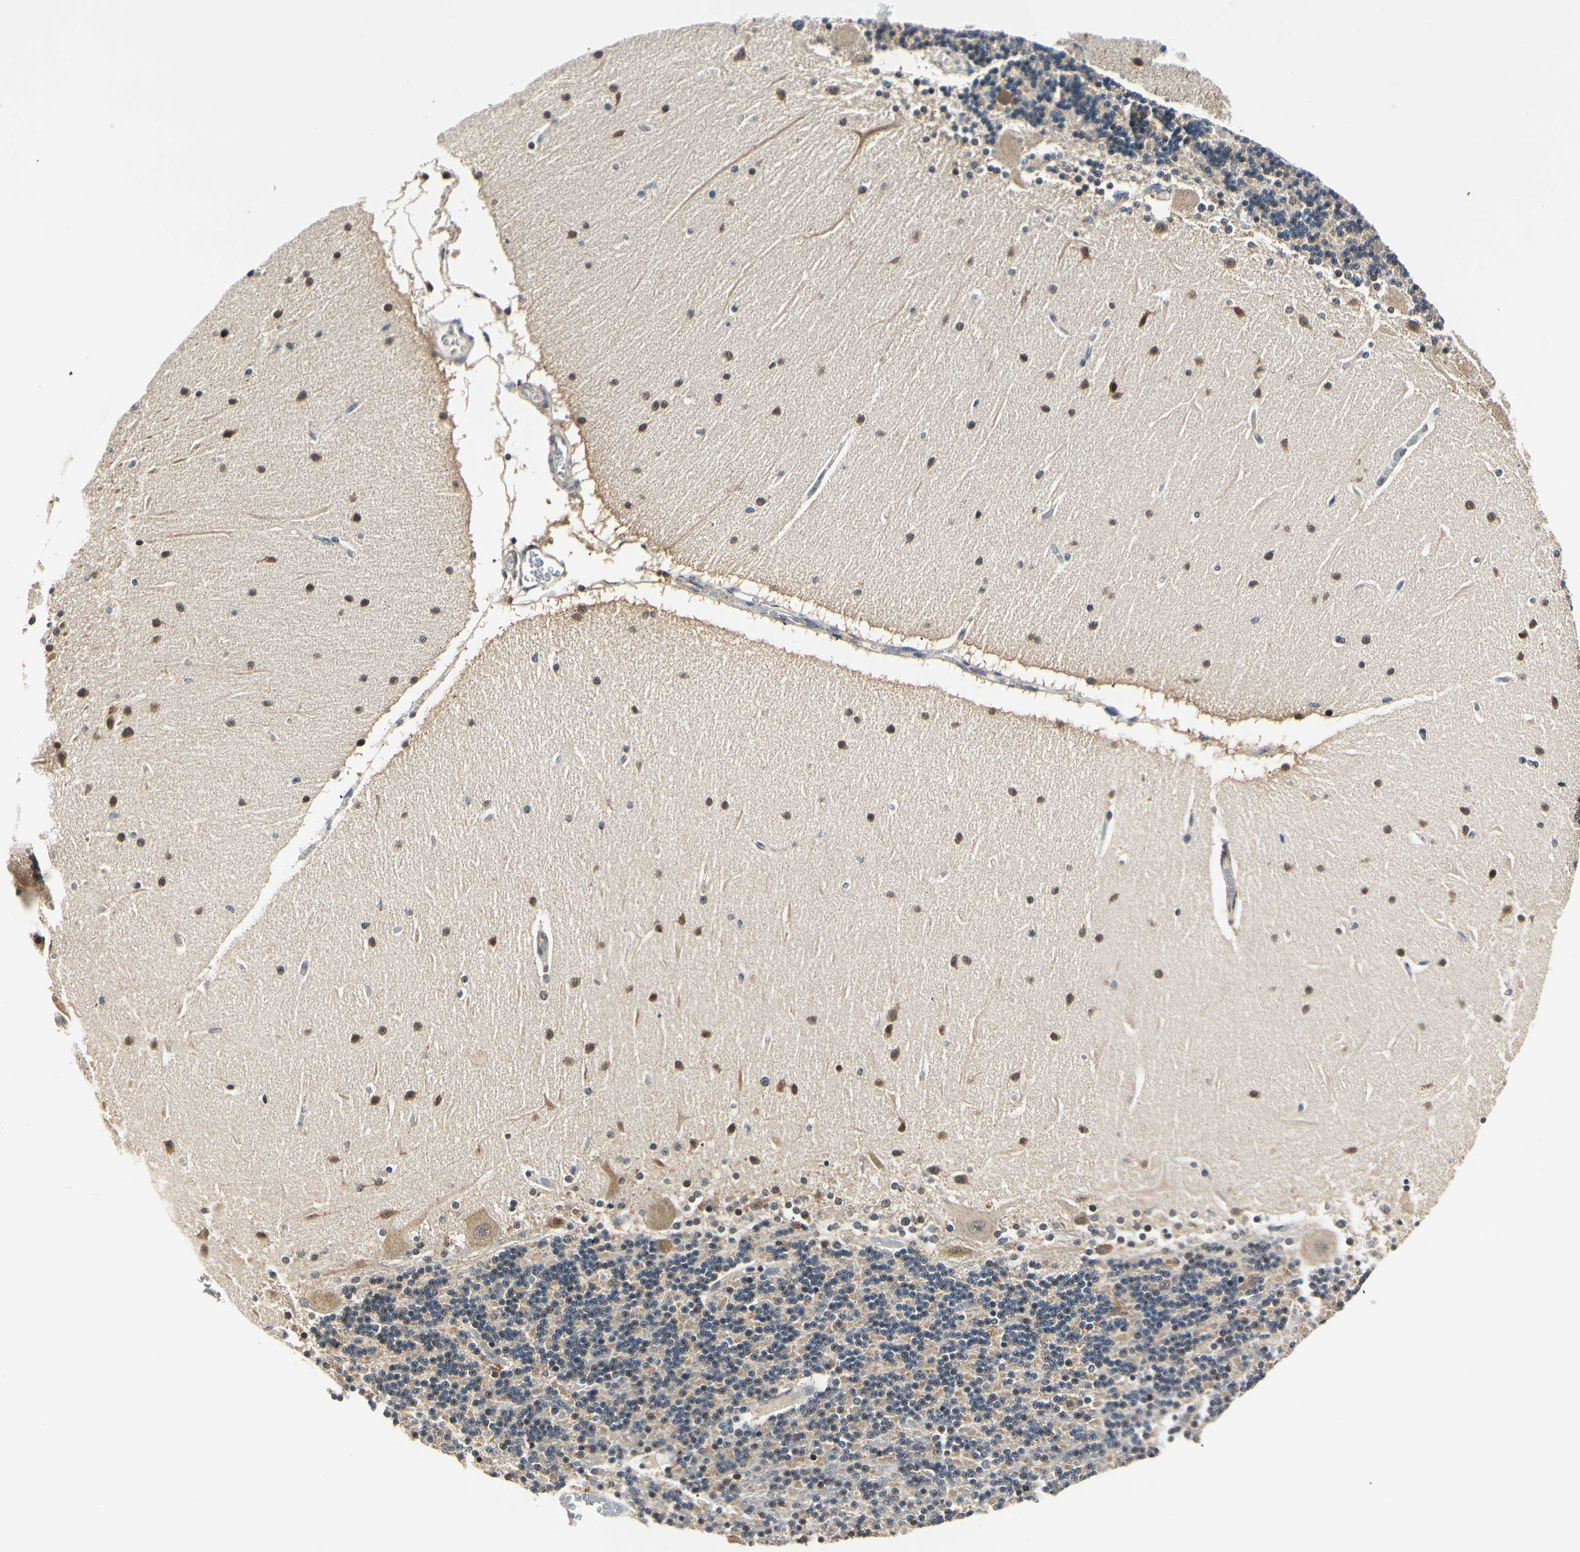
{"staining": {"intensity": "moderate", "quantity": ">75%", "location": "cytoplasmic/membranous"}, "tissue": "cerebellum", "cell_type": "Cells in granular layer", "image_type": "normal", "snomed": [{"axis": "morphology", "description": "Normal tissue, NOS"}, {"axis": "topography", "description": "Cerebellum"}], "caption": "A photomicrograph of human cerebellum stained for a protein demonstrates moderate cytoplasmic/membranous brown staining in cells in granular layer.", "gene": "PDK2", "patient": {"sex": "female", "age": 54}}